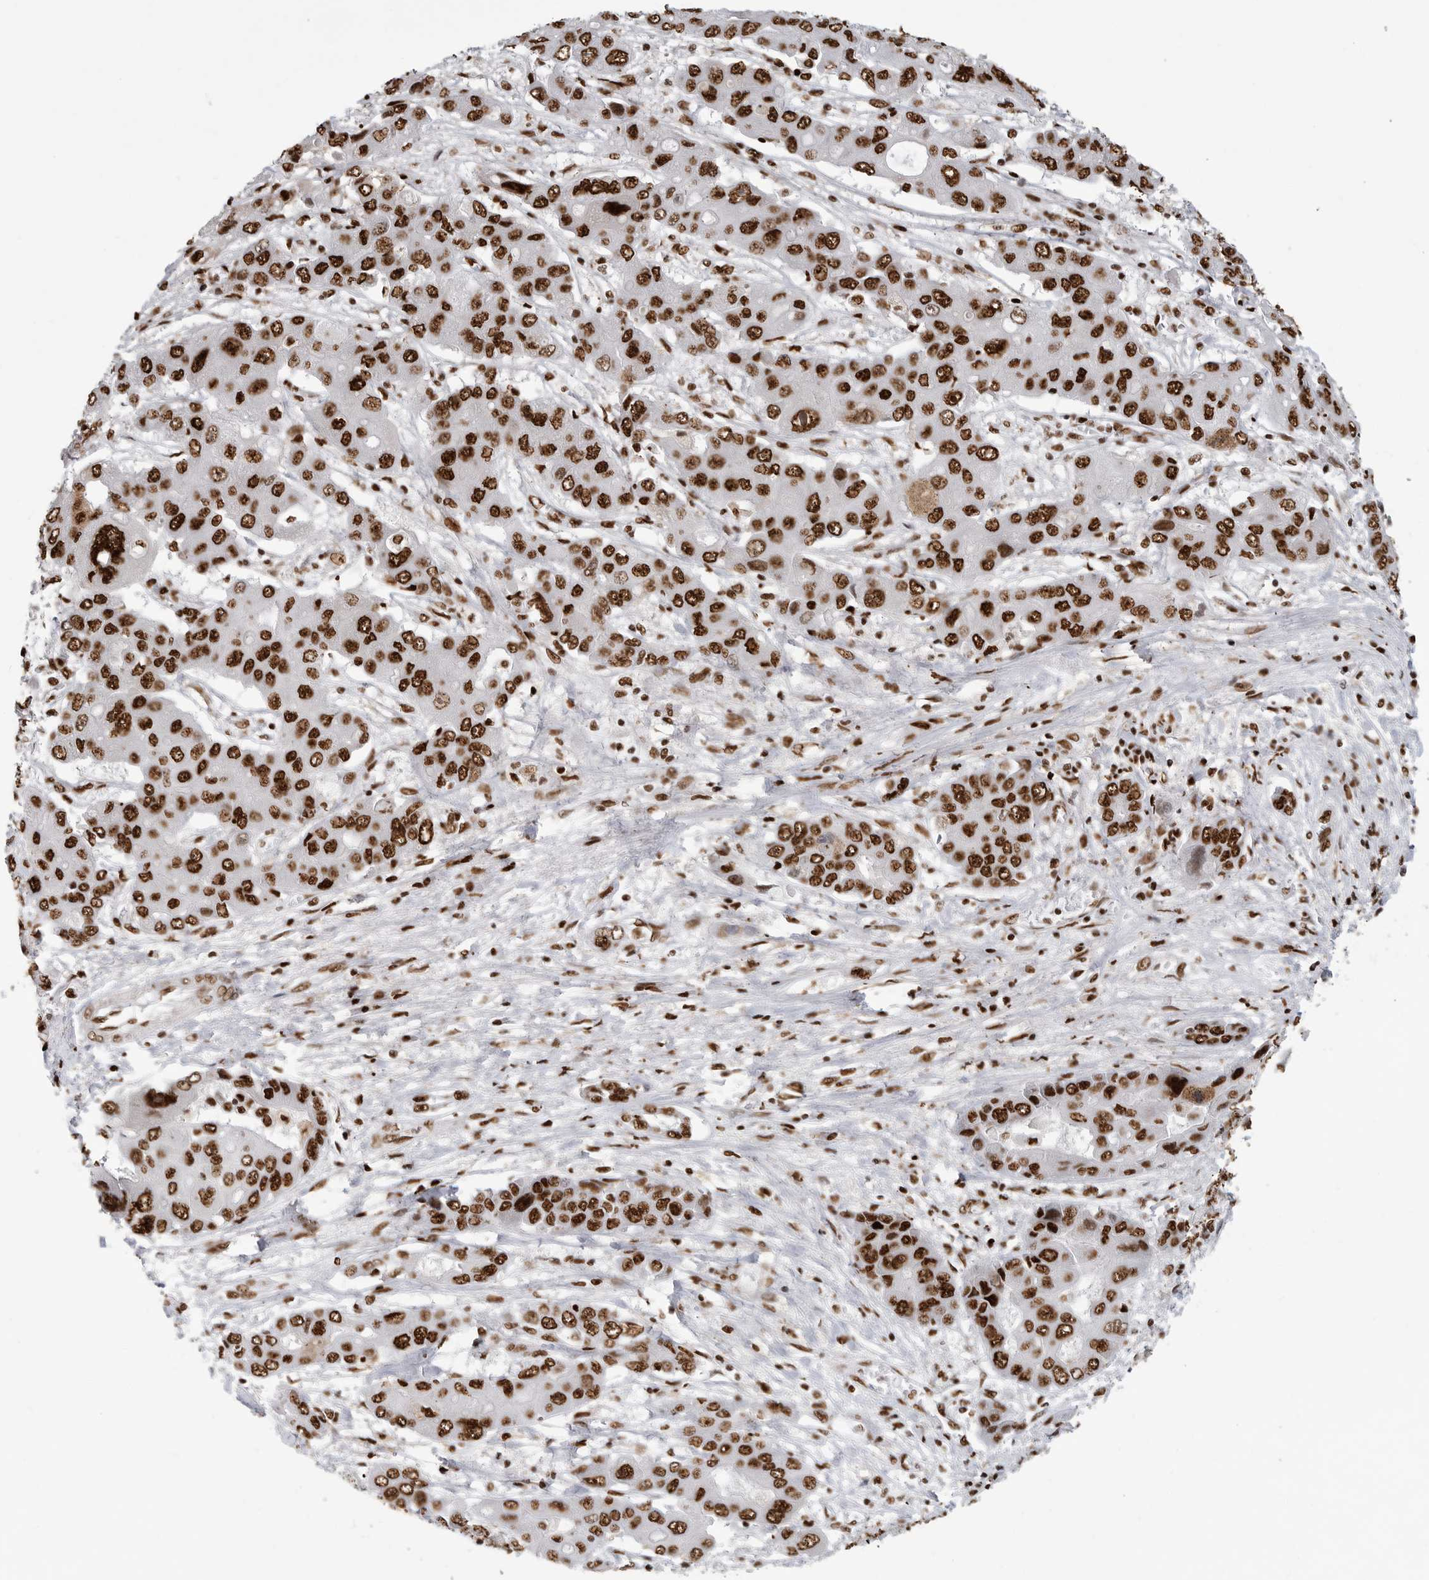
{"staining": {"intensity": "strong", "quantity": ">75%", "location": "nuclear"}, "tissue": "liver cancer", "cell_type": "Tumor cells", "image_type": "cancer", "snomed": [{"axis": "morphology", "description": "Cholangiocarcinoma"}, {"axis": "topography", "description": "Liver"}], "caption": "Protein expression by IHC reveals strong nuclear positivity in about >75% of tumor cells in liver cancer (cholangiocarcinoma).", "gene": "BCLAF1", "patient": {"sex": "male", "age": 67}}